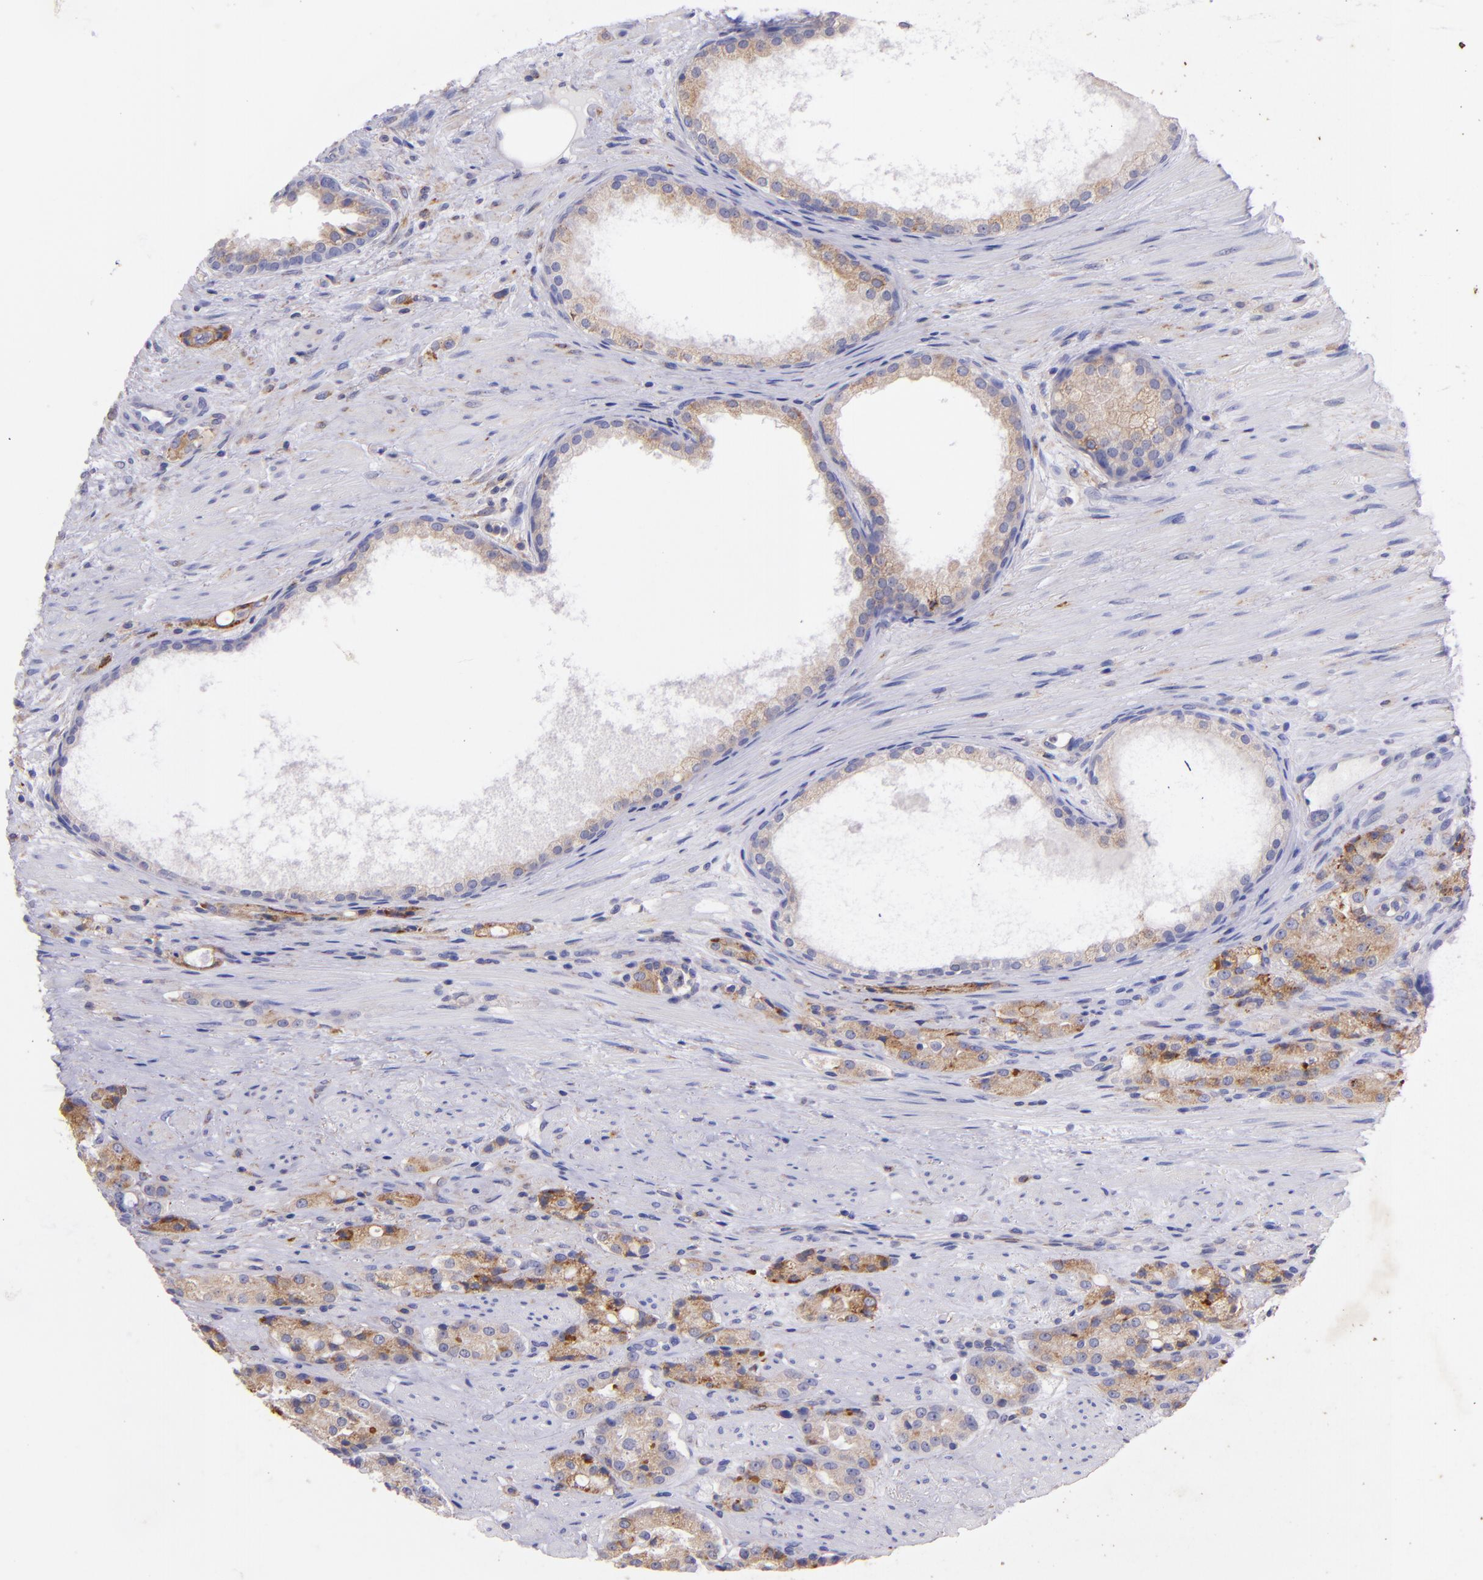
{"staining": {"intensity": "moderate", "quantity": ">75%", "location": "cytoplasmic/membranous"}, "tissue": "prostate cancer", "cell_type": "Tumor cells", "image_type": "cancer", "snomed": [{"axis": "morphology", "description": "Adenocarcinoma, High grade"}, {"axis": "topography", "description": "Prostate"}], "caption": "This histopathology image demonstrates immunohistochemistry (IHC) staining of prostate adenocarcinoma (high-grade), with medium moderate cytoplasmic/membranous expression in approximately >75% of tumor cells.", "gene": "RET", "patient": {"sex": "male", "age": 72}}